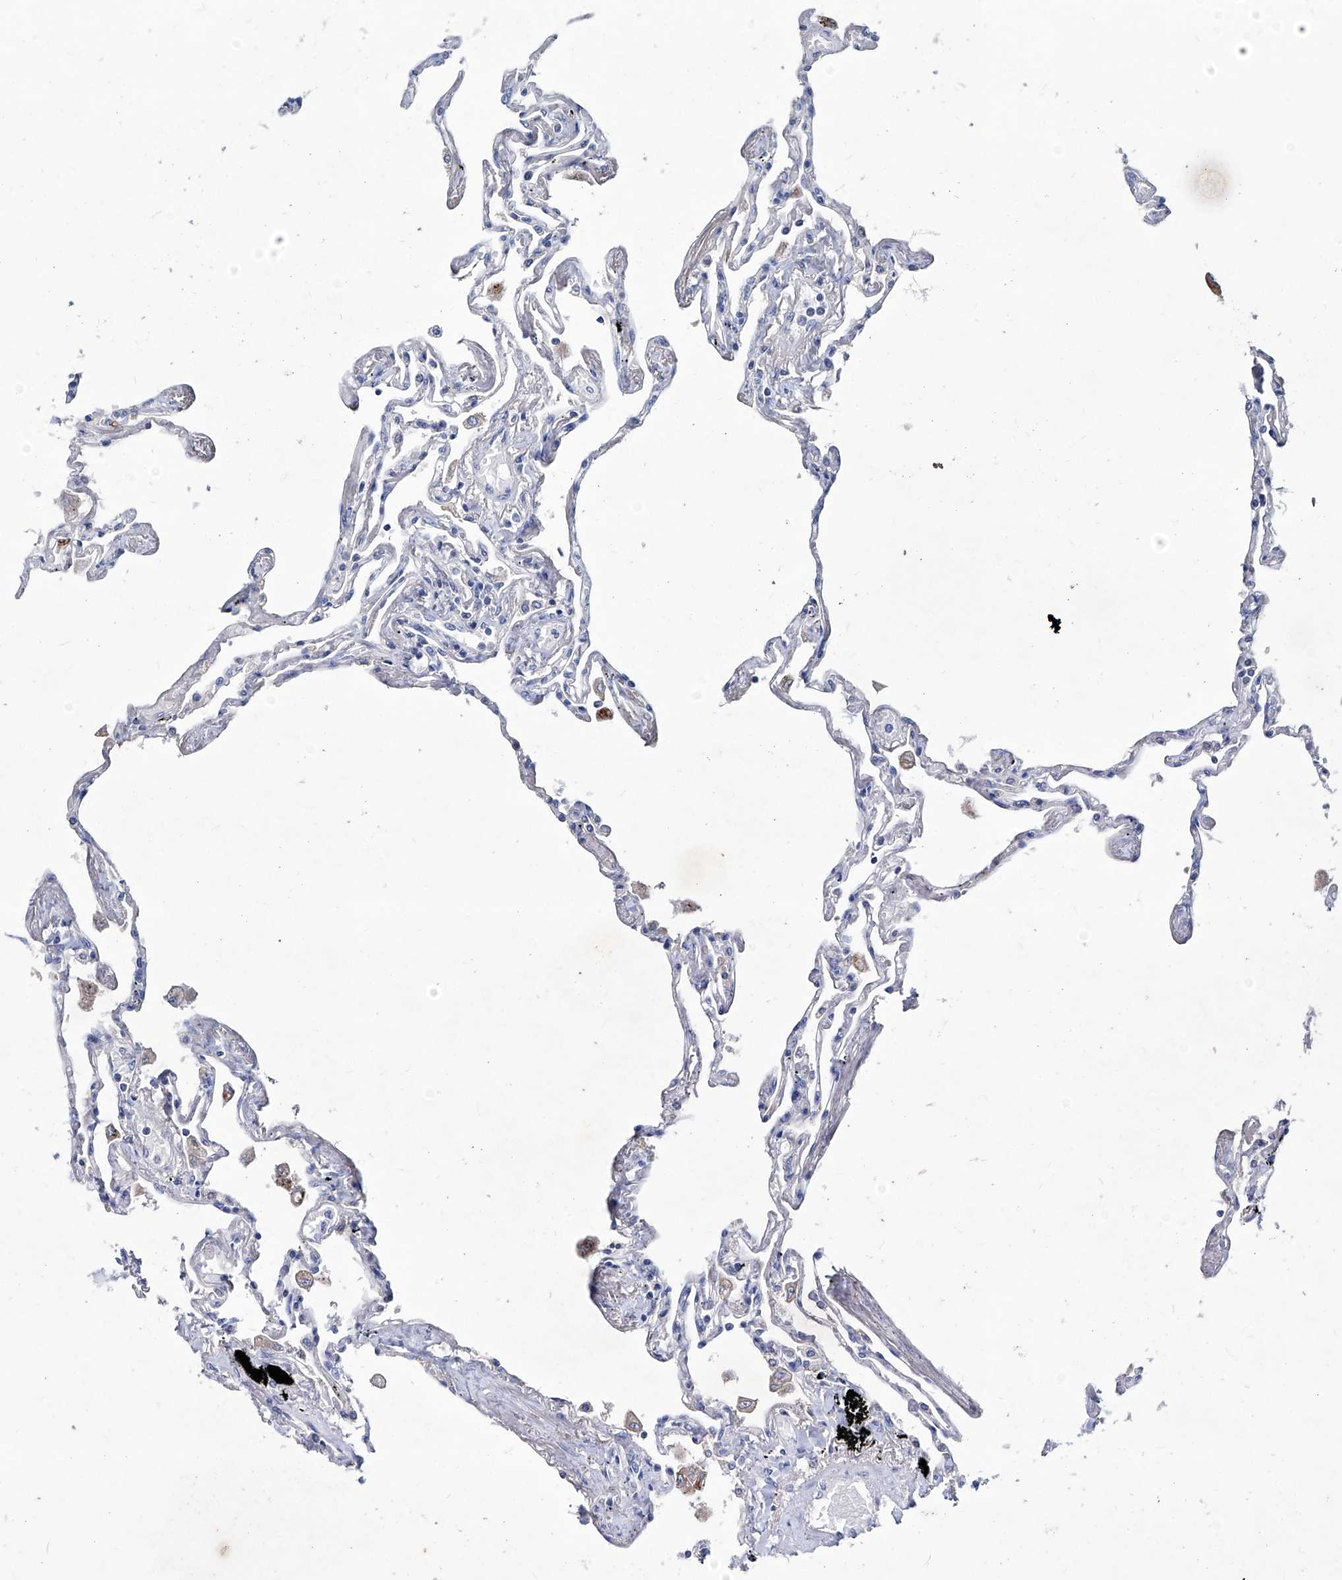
{"staining": {"intensity": "negative", "quantity": "none", "location": "none"}, "tissue": "lung", "cell_type": "Alveolar cells", "image_type": "normal", "snomed": [{"axis": "morphology", "description": "Normal tissue, NOS"}, {"axis": "topography", "description": "Lung"}], "caption": "IHC histopathology image of normal lung stained for a protein (brown), which reveals no expression in alveolar cells.", "gene": "KLHL17", "patient": {"sex": "female", "age": 67}}